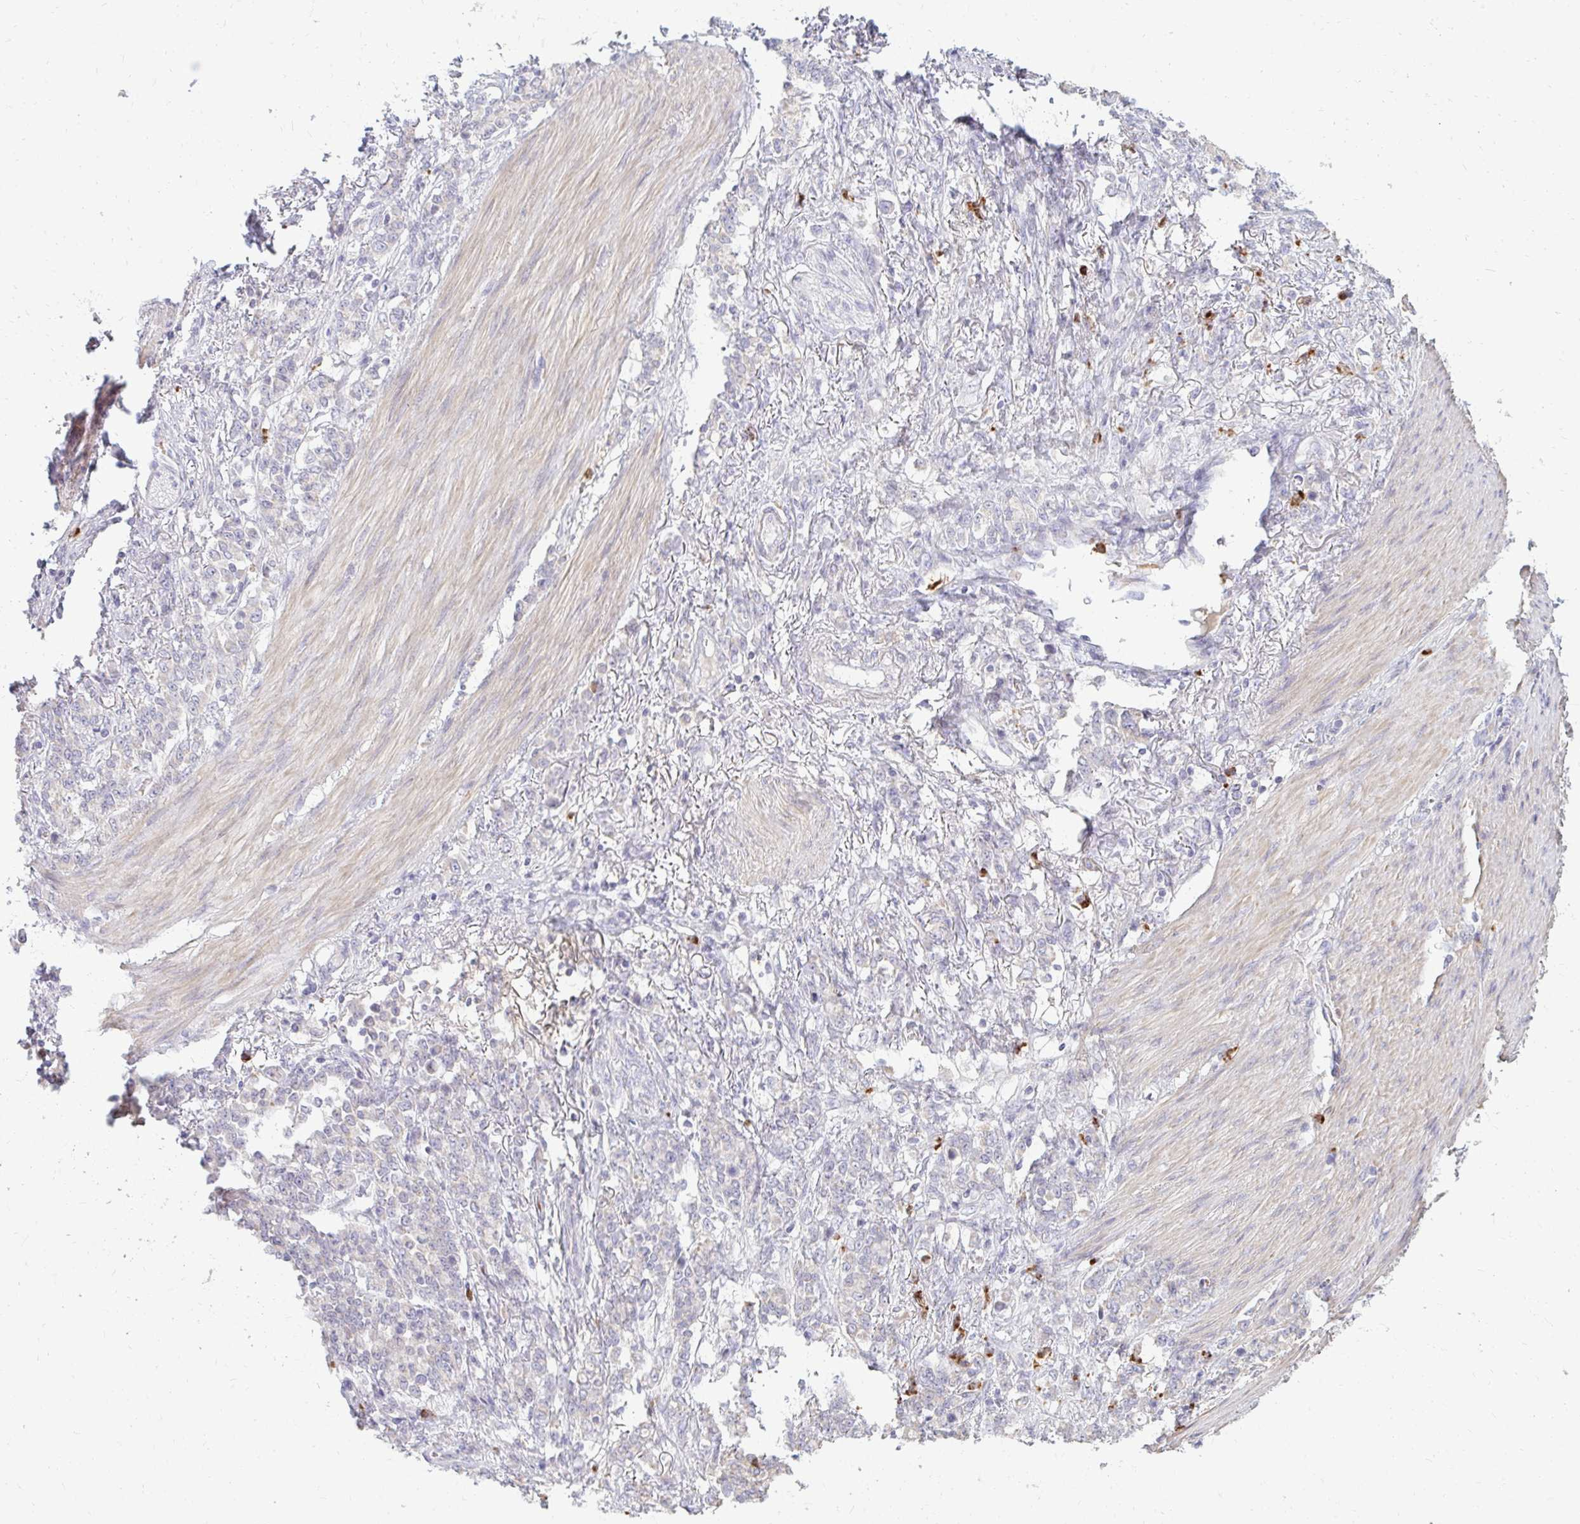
{"staining": {"intensity": "negative", "quantity": "none", "location": "none"}, "tissue": "stomach cancer", "cell_type": "Tumor cells", "image_type": "cancer", "snomed": [{"axis": "morphology", "description": "Adenocarcinoma, NOS"}, {"axis": "topography", "description": "Stomach"}], "caption": "Tumor cells show no significant protein positivity in adenocarcinoma (stomach).", "gene": "RAB33A", "patient": {"sex": "female", "age": 79}}